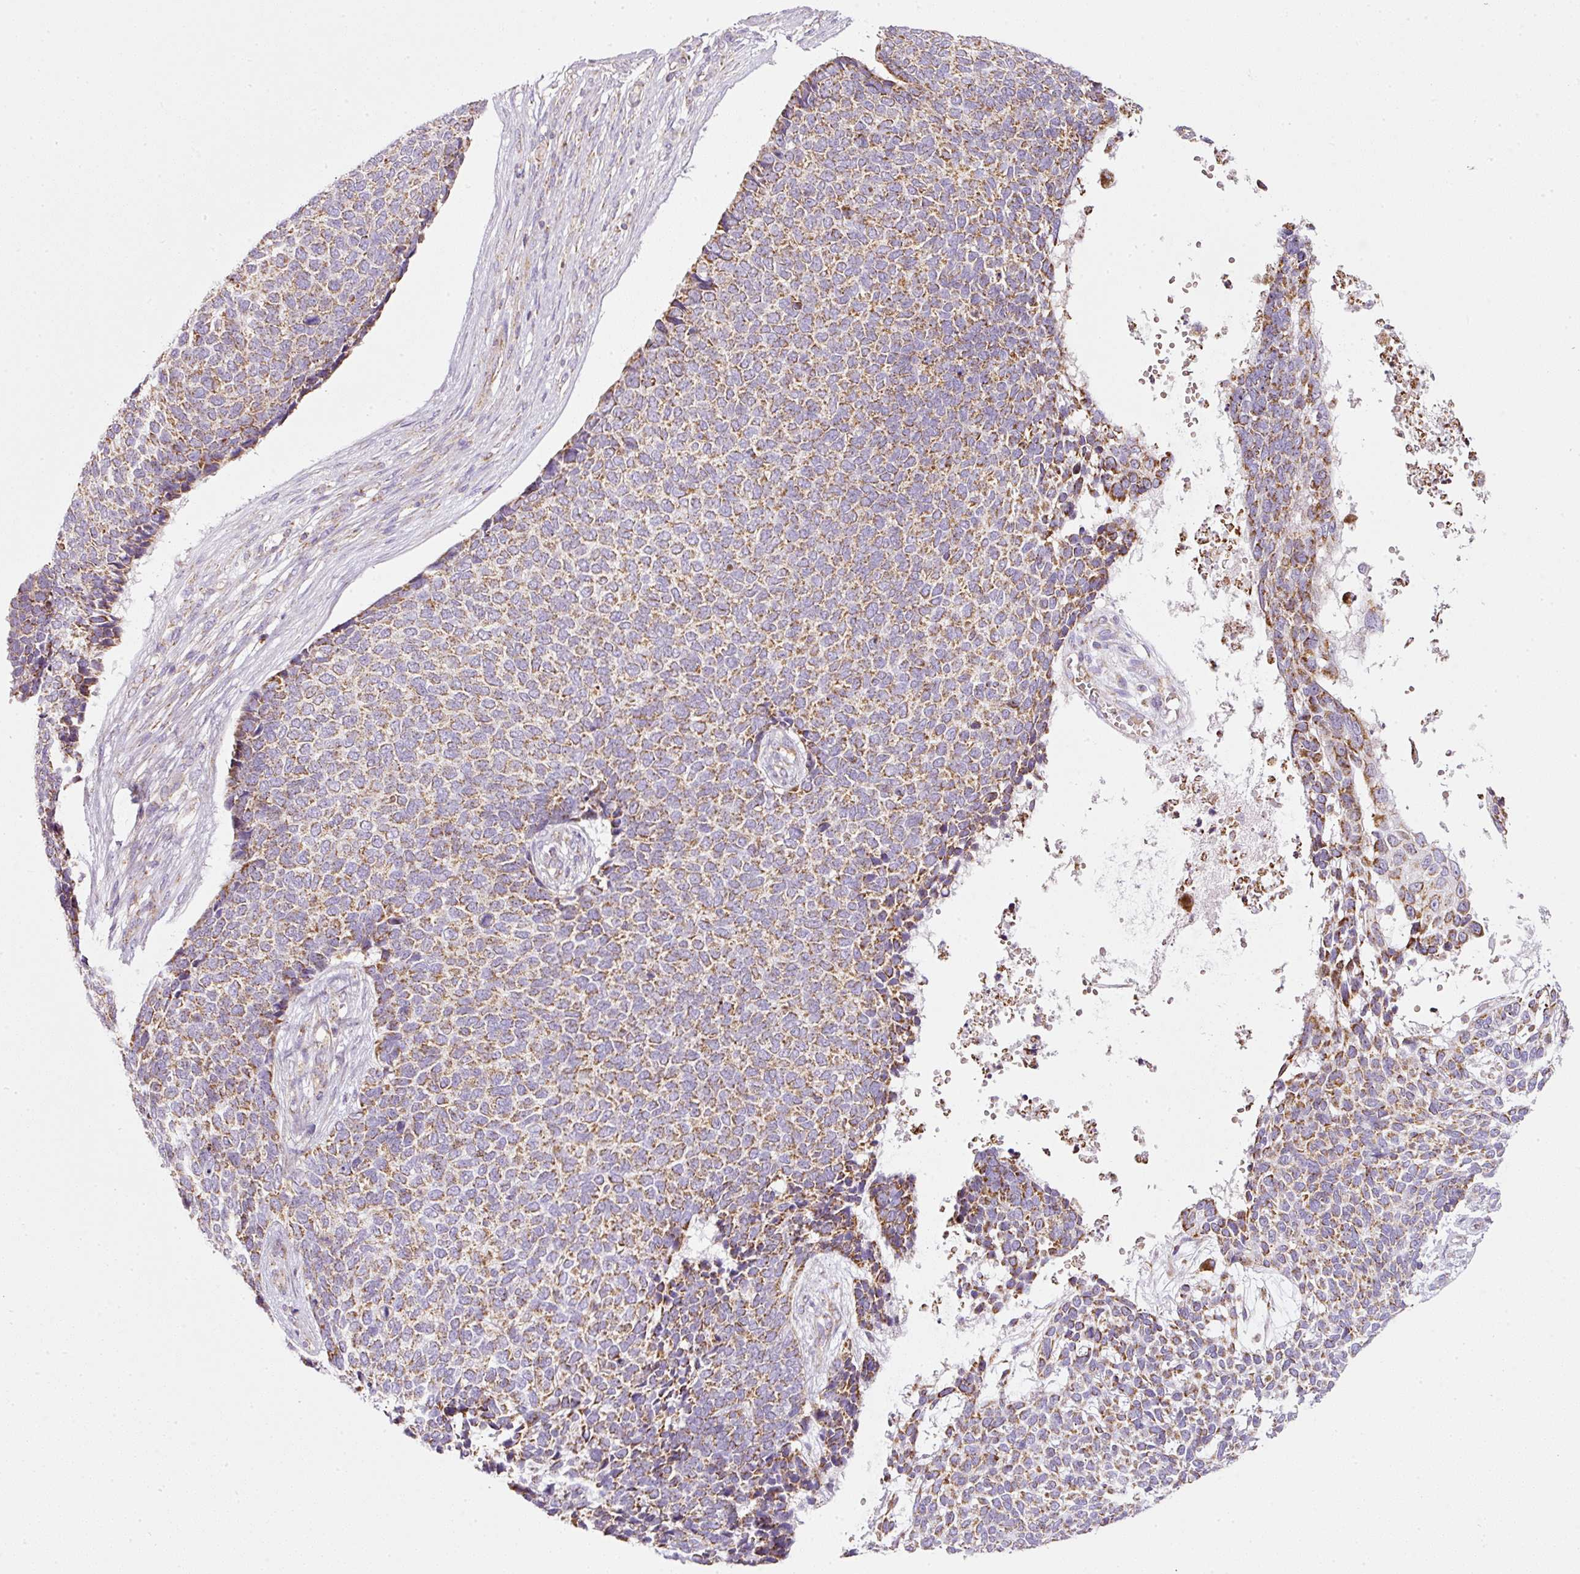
{"staining": {"intensity": "moderate", "quantity": ">75%", "location": "cytoplasmic/membranous"}, "tissue": "skin cancer", "cell_type": "Tumor cells", "image_type": "cancer", "snomed": [{"axis": "morphology", "description": "Basal cell carcinoma"}, {"axis": "topography", "description": "Skin"}], "caption": "Immunohistochemistry (IHC) image of neoplastic tissue: skin basal cell carcinoma stained using IHC shows medium levels of moderate protein expression localized specifically in the cytoplasmic/membranous of tumor cells, appearing as a cytoplasmic/membranous brown color.", "gene": "SDHA", "patient": {"sex": "female", "age": 84}}